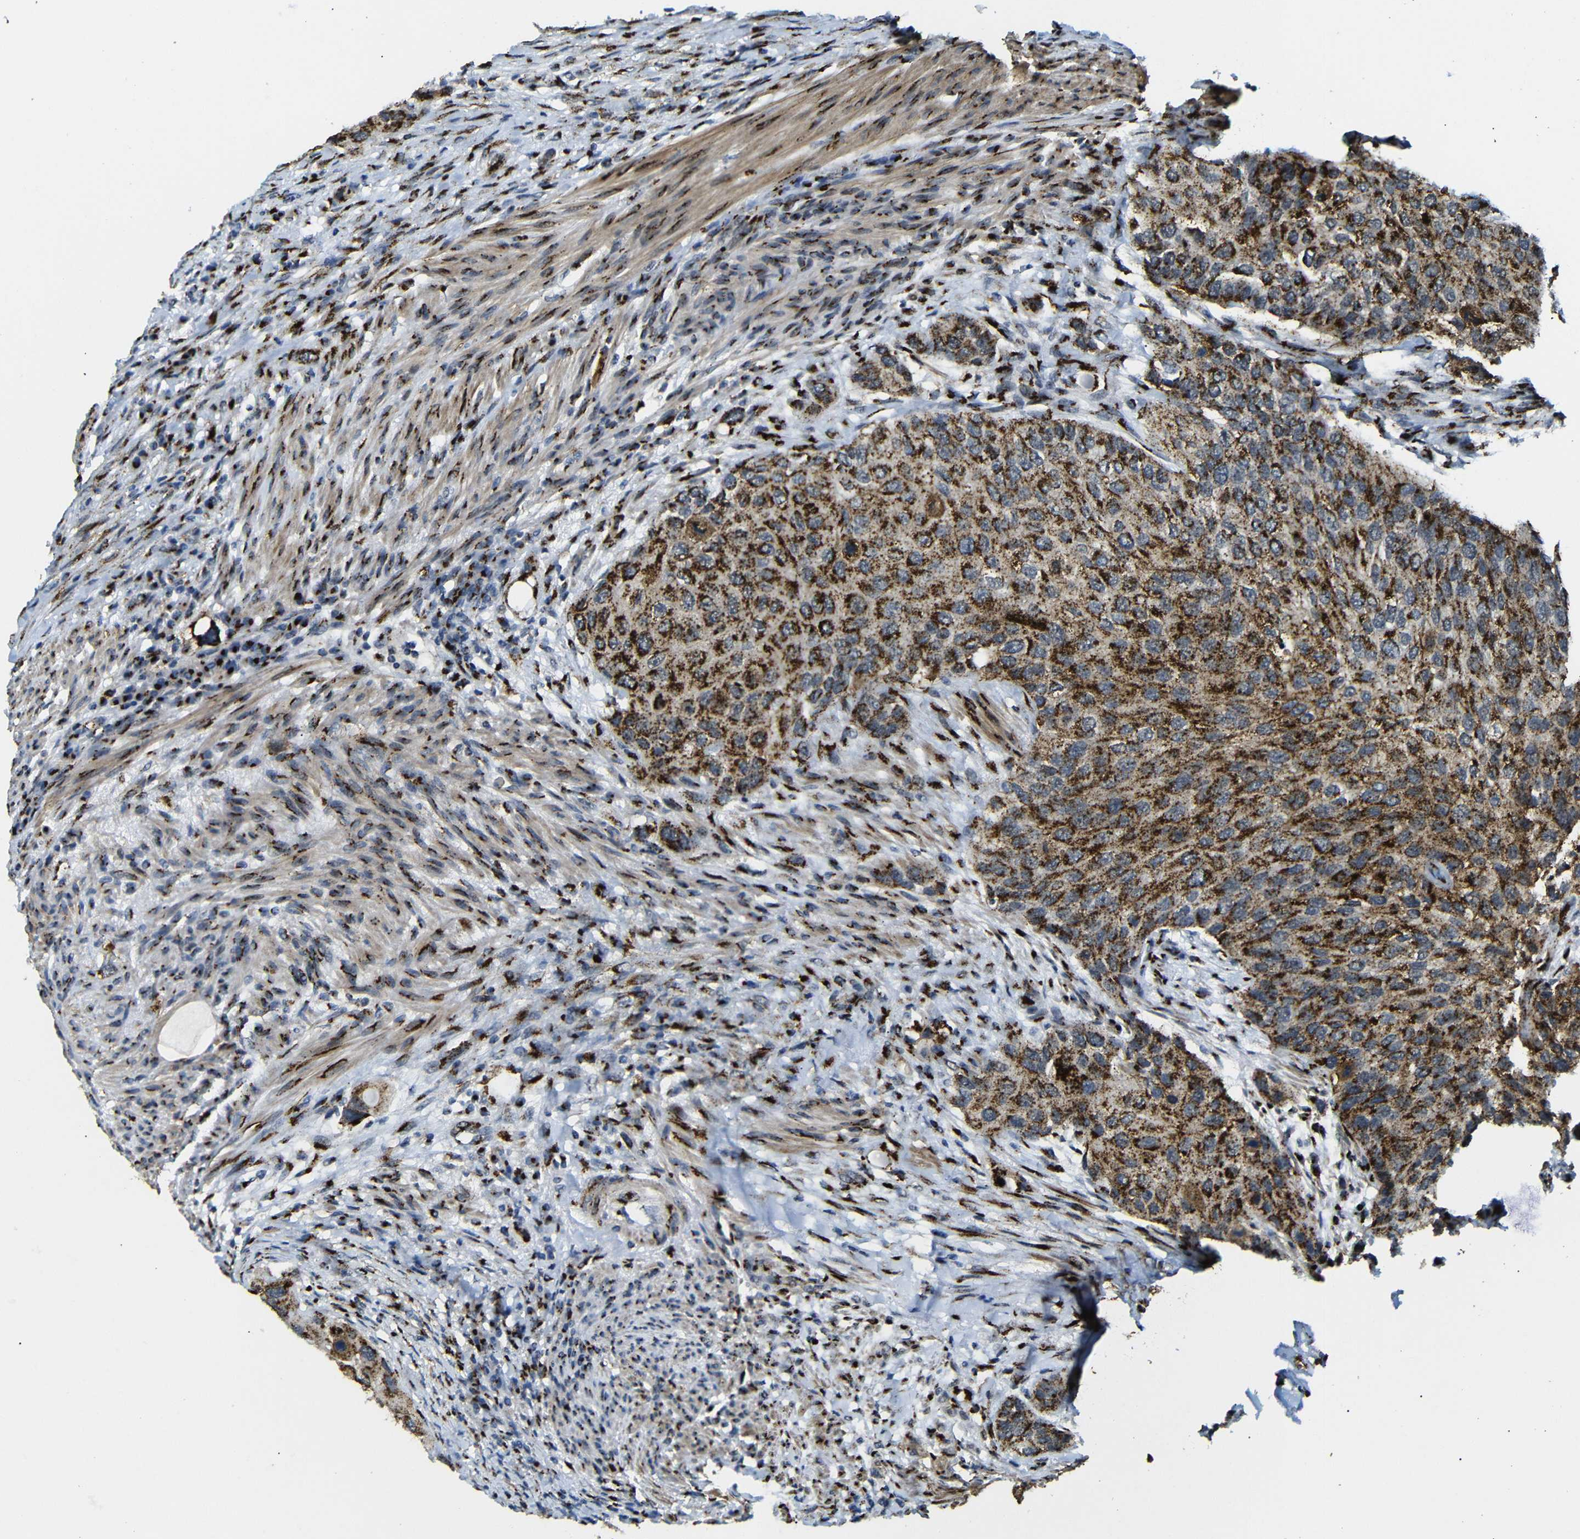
{"staining": {"intensity": "strong", "quantity": ">75%", "location": "cytoplasmic/membranous"}, "tissue": "urothelial cancer", "cell_type": "Tumor cells", "image_type": "cancer", "snomed": [{"axis": "morphology", "description": "Urothelial carcinoma, High grade"}, {"axis": "topography", "description": "Urinary bladder"}], "caption": "Urothelial carcinoma (high-grade) tissue reveals strong cytoplasmic/membranous staining in approximately >75% of tumor cells", "gene": "TGOLN2", "patient": {"sex": "female", "age": 56}}